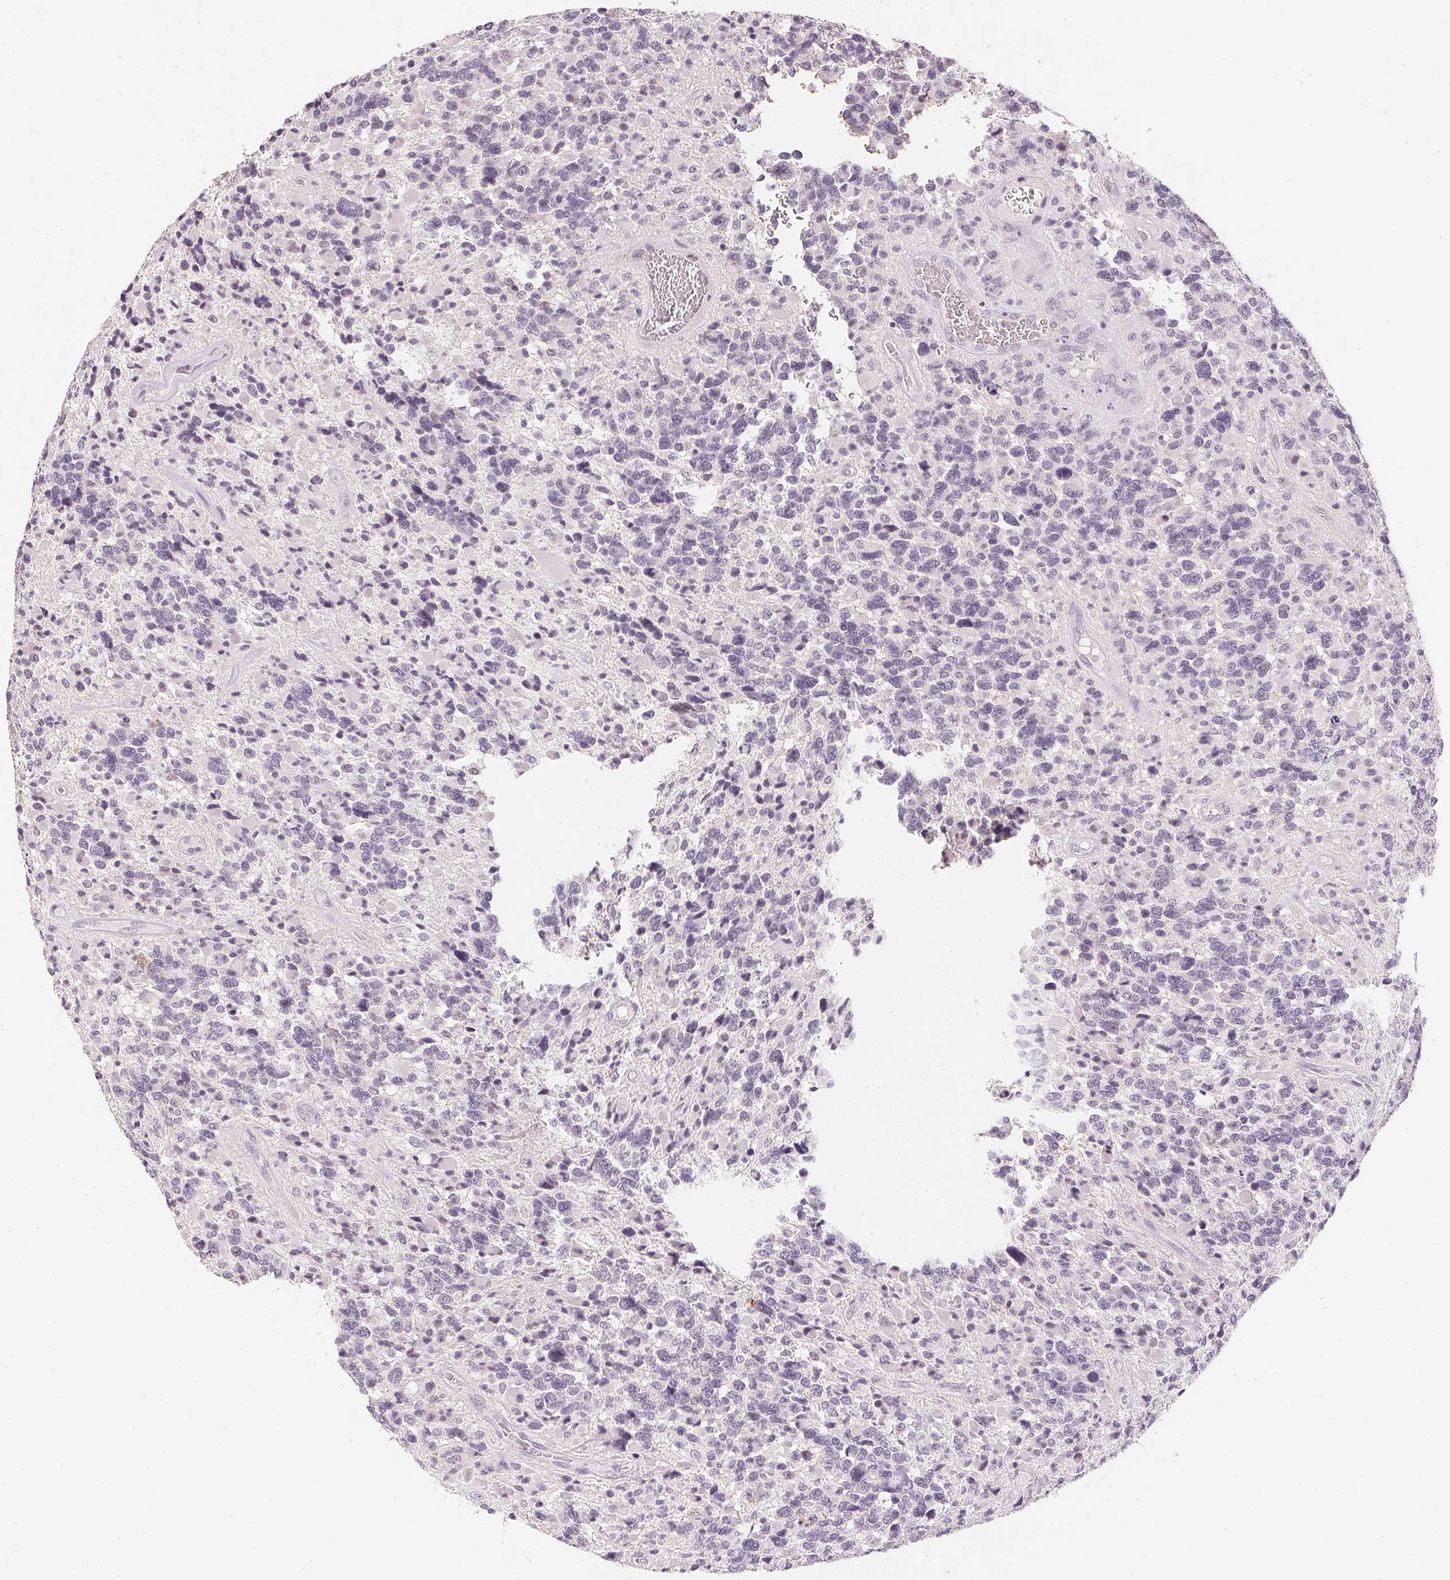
{"staining": {"intensity": "negative", "quantity": "none", "location": "none"}, "tissue": "glioma", "cell_type": "Tumor cells", "image_type": "cancer", "snomed": [{"axis": "morphology", "description": "Glioma, malignant, High grade"}, {"axis": "topography", "description": "Brain"}], "caption": "Tumor cells show no significant protein positivity in high-grade glioma (malignant).", "gene": "SMTN", "patient": {"sex": "female", "age": 40}}